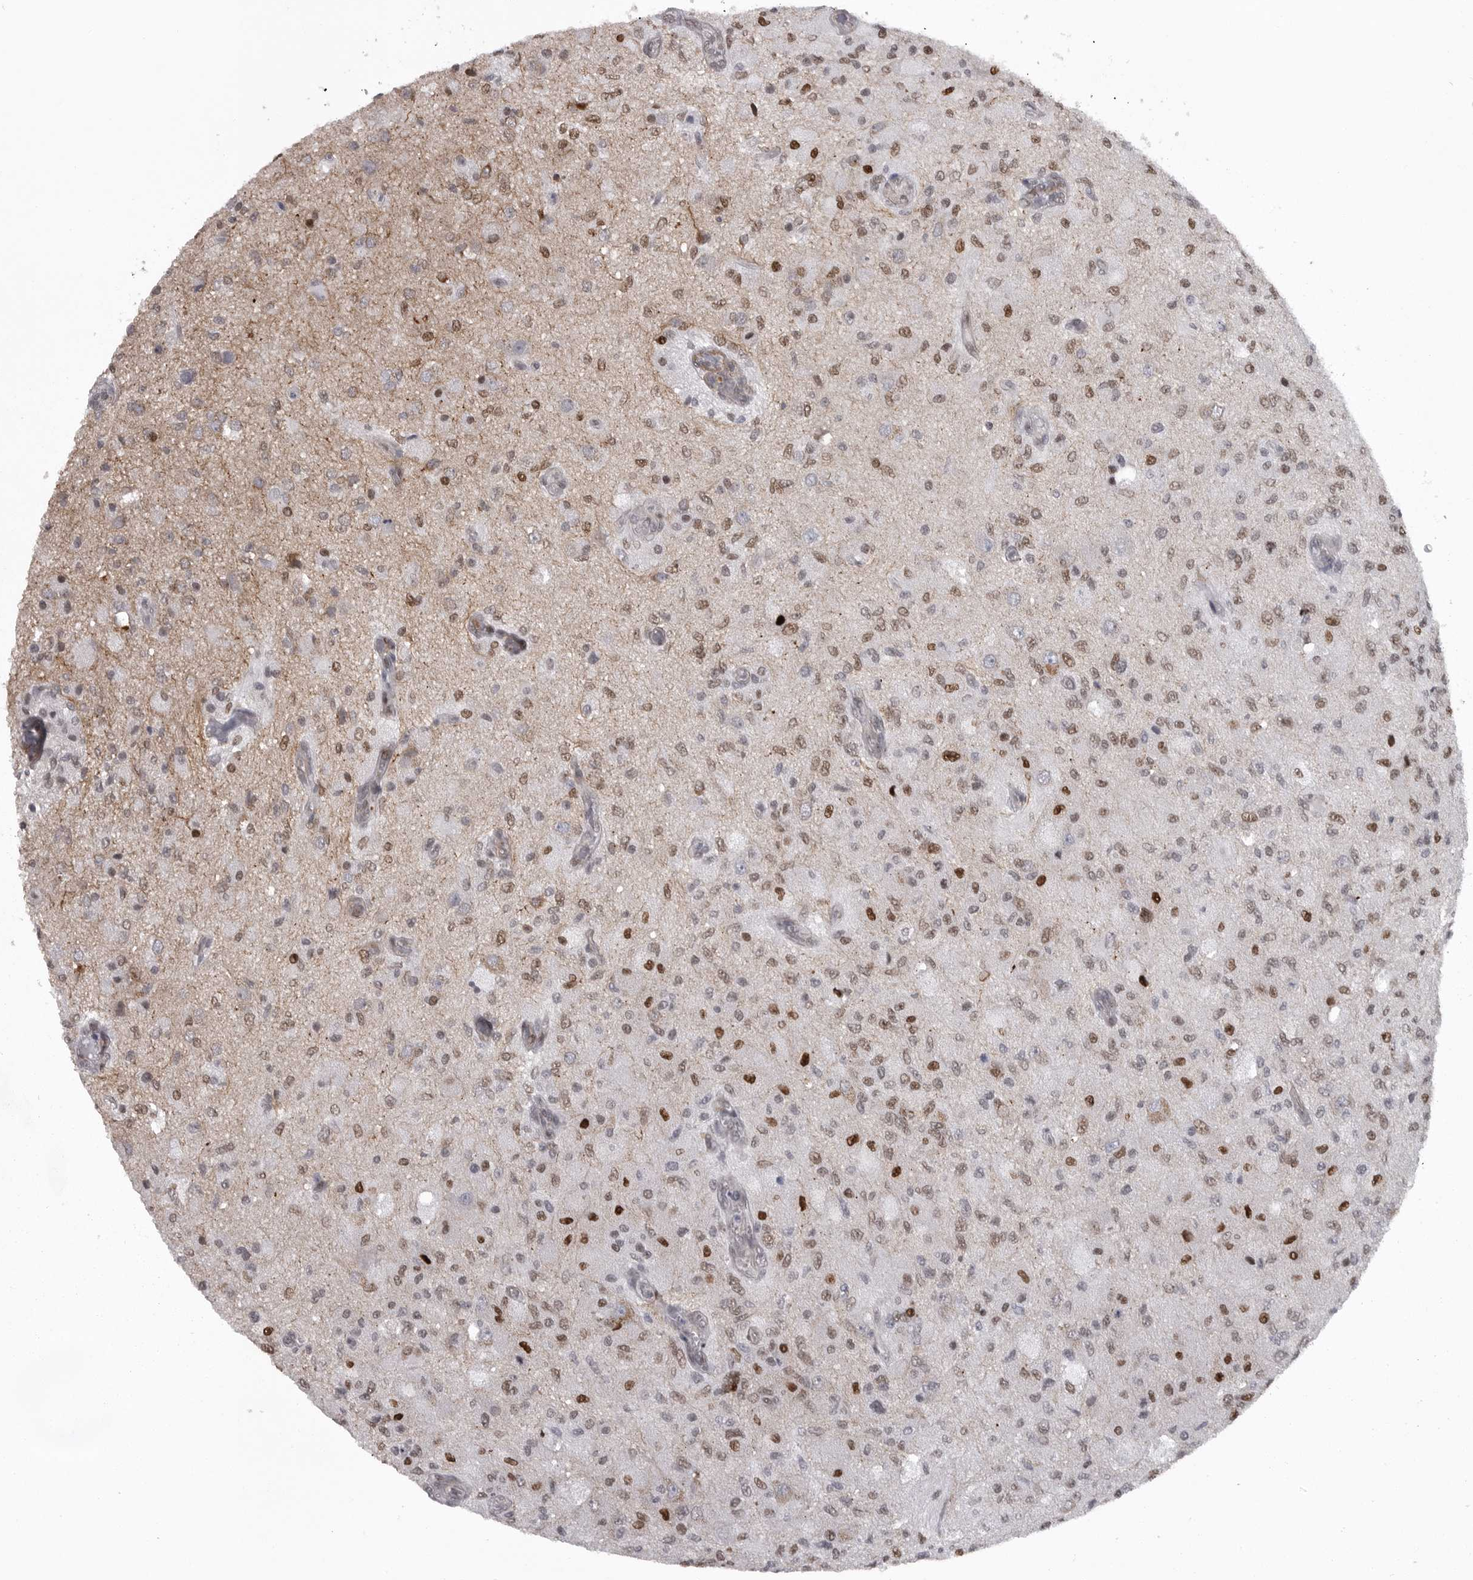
{"staining": {"intensity": "moderate", "quantity": "25%-75%", "location": "nuclear"}, "tissue": "glioma", "cell_type": "Tumor cells", "image_type": "cancer", "snomed": [{"axis": "morphology", "description": "Normal tissue, NOS"}, {"axis": "morphology", "description": "Glioma, malignant, High grade"}, {"axis": "topography", "description": "Cerebral cortex"}], "caption": "Immunohistochemical staining of high-grade glioma (malignant) exhibits moderate nuclear protein staining in about 25%-75% of tumor cells.", "gene": "HMGN3", "patient": {"sex": "male", "age": 77}}